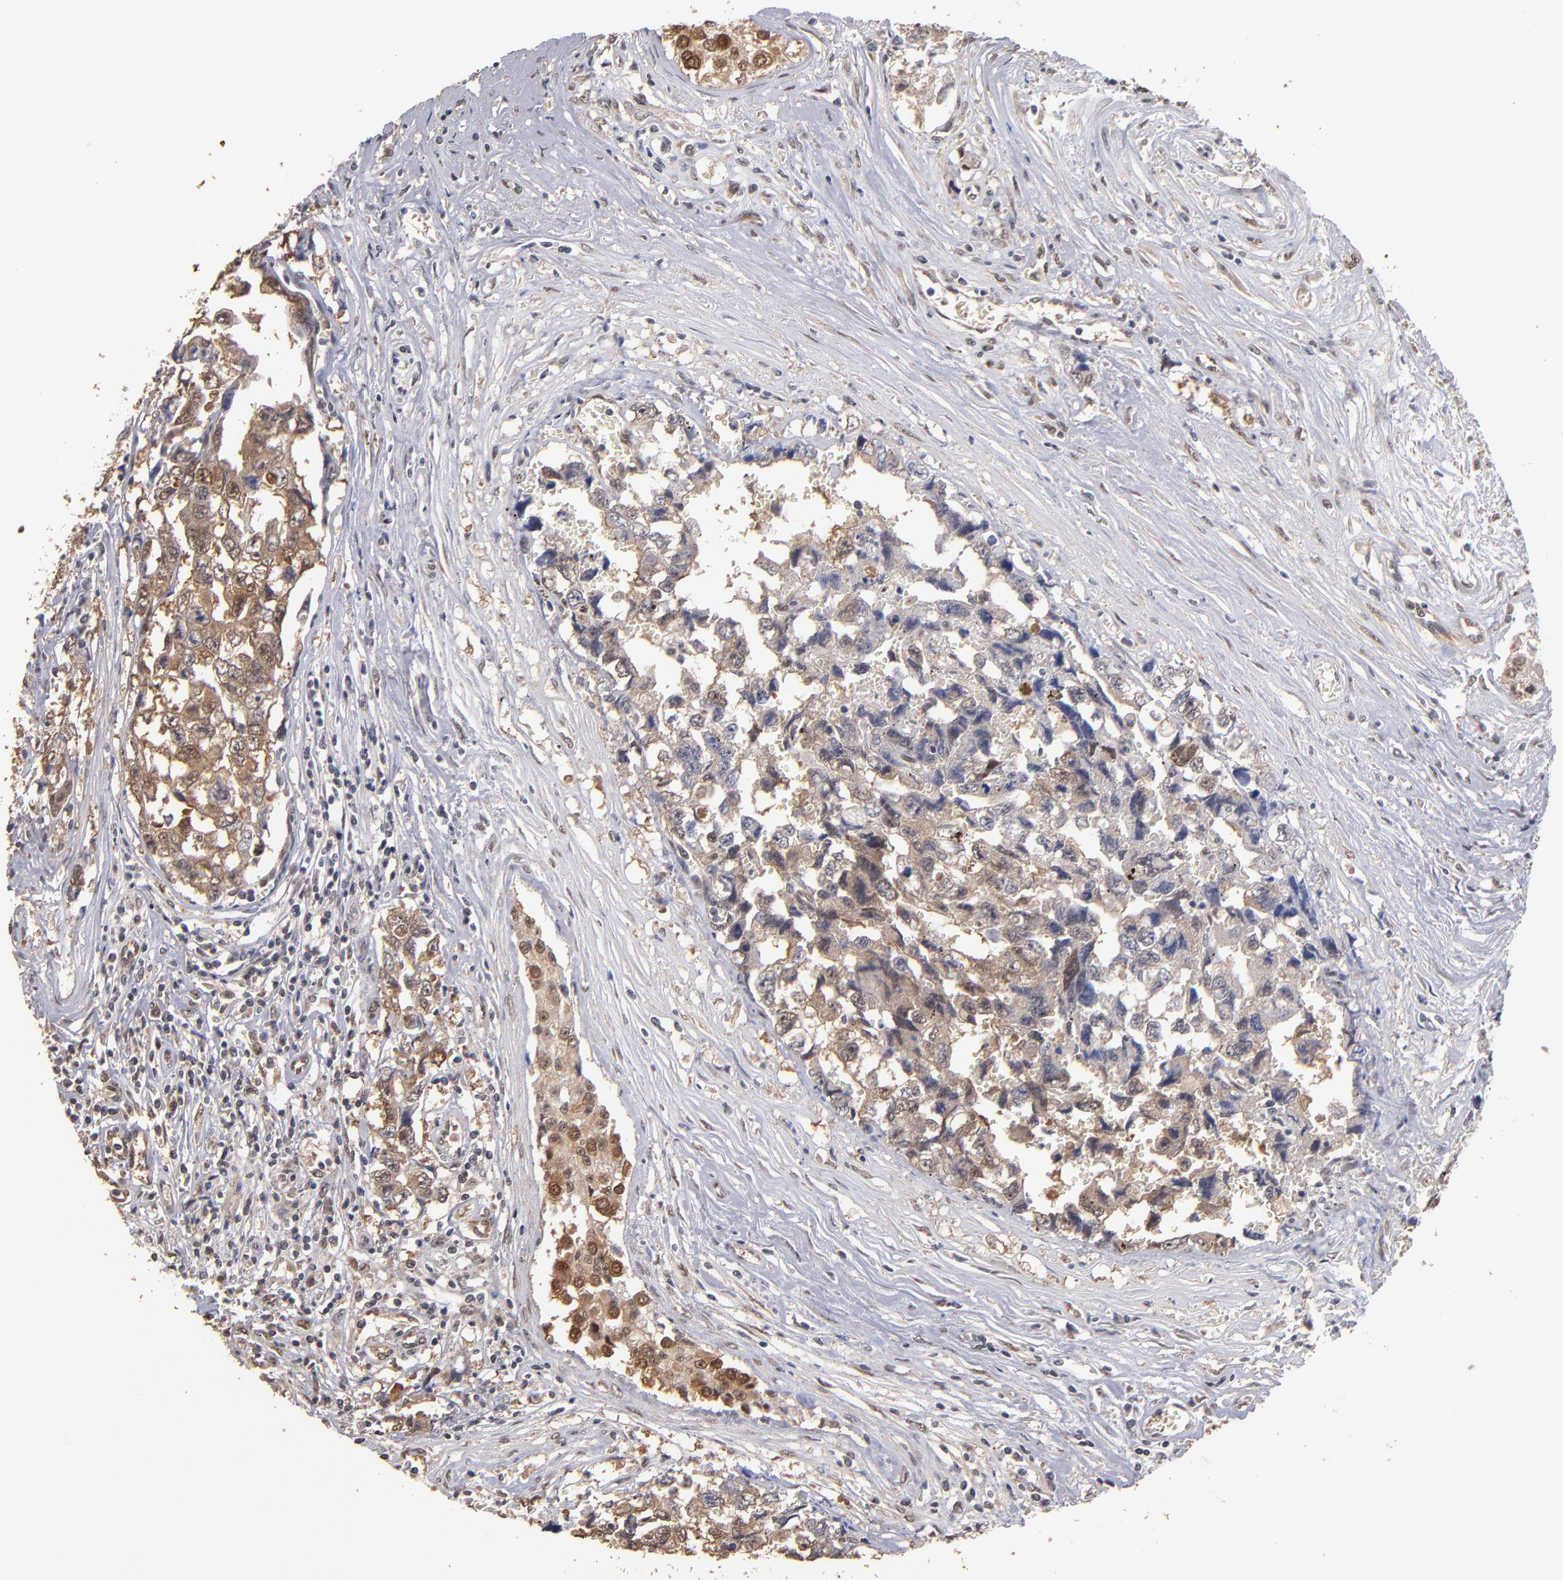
{"staining": {"intensity": "weak", "quantity": "25%-75%", "location": "cytoplasmic/membranous"}, "tissue": "testis cancer", "cell_type": "Tumor cells", "image_type": "cancer", "snomed": [{"axis": "morphology", "description": "Carcinoma, Embryonal, NOS"}, {"axis": "topography", "description": "Testis"}], "caption": "Human testis cancer (embryonal carcinoma) stained with a protein marker reveals weak staining in tumor cells.", "gene": "PSMD10", "patient": {"sex": "male", "age": 31}}